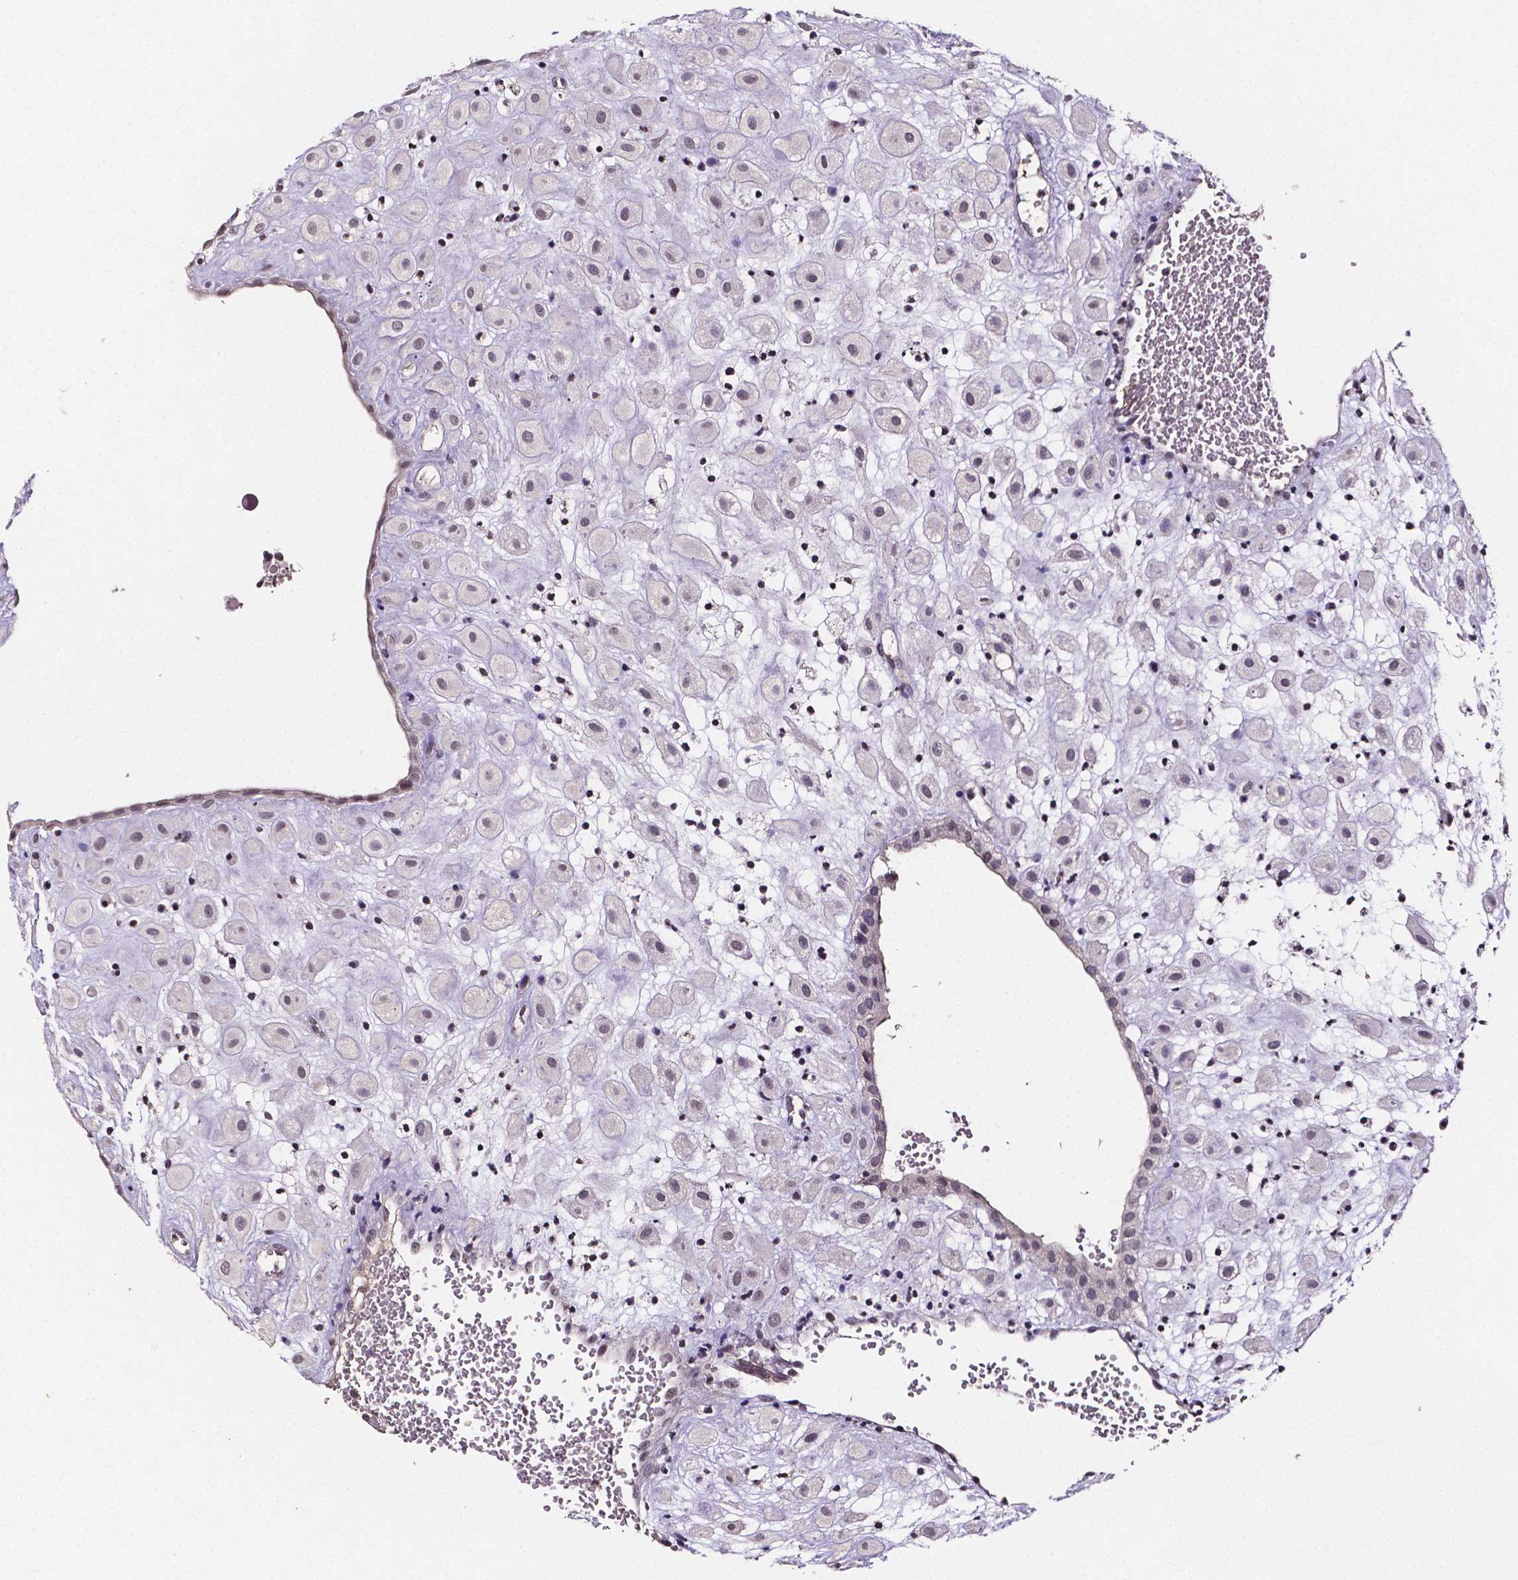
{"staining": {"intensity": "negative", "quantity": "none", "location": "none"}, "tissue": "placenta", "cell_type": "Decidual cells", "image_type": "normal", "snomed": [{"axis": "morphology", "description": "Normal tissue, NOS"}, {"axis": "topography", "description": "Placenta"}], "caption": "Histopathology image shows no protein staining in decidual cells of unremarkable placenta. (DAB (3,3'-diaminobenzidine) immunohistochemistry (IHC), high magnification).", "gene": "NRGN", "patient": {"sex": "female", "age": 24}}